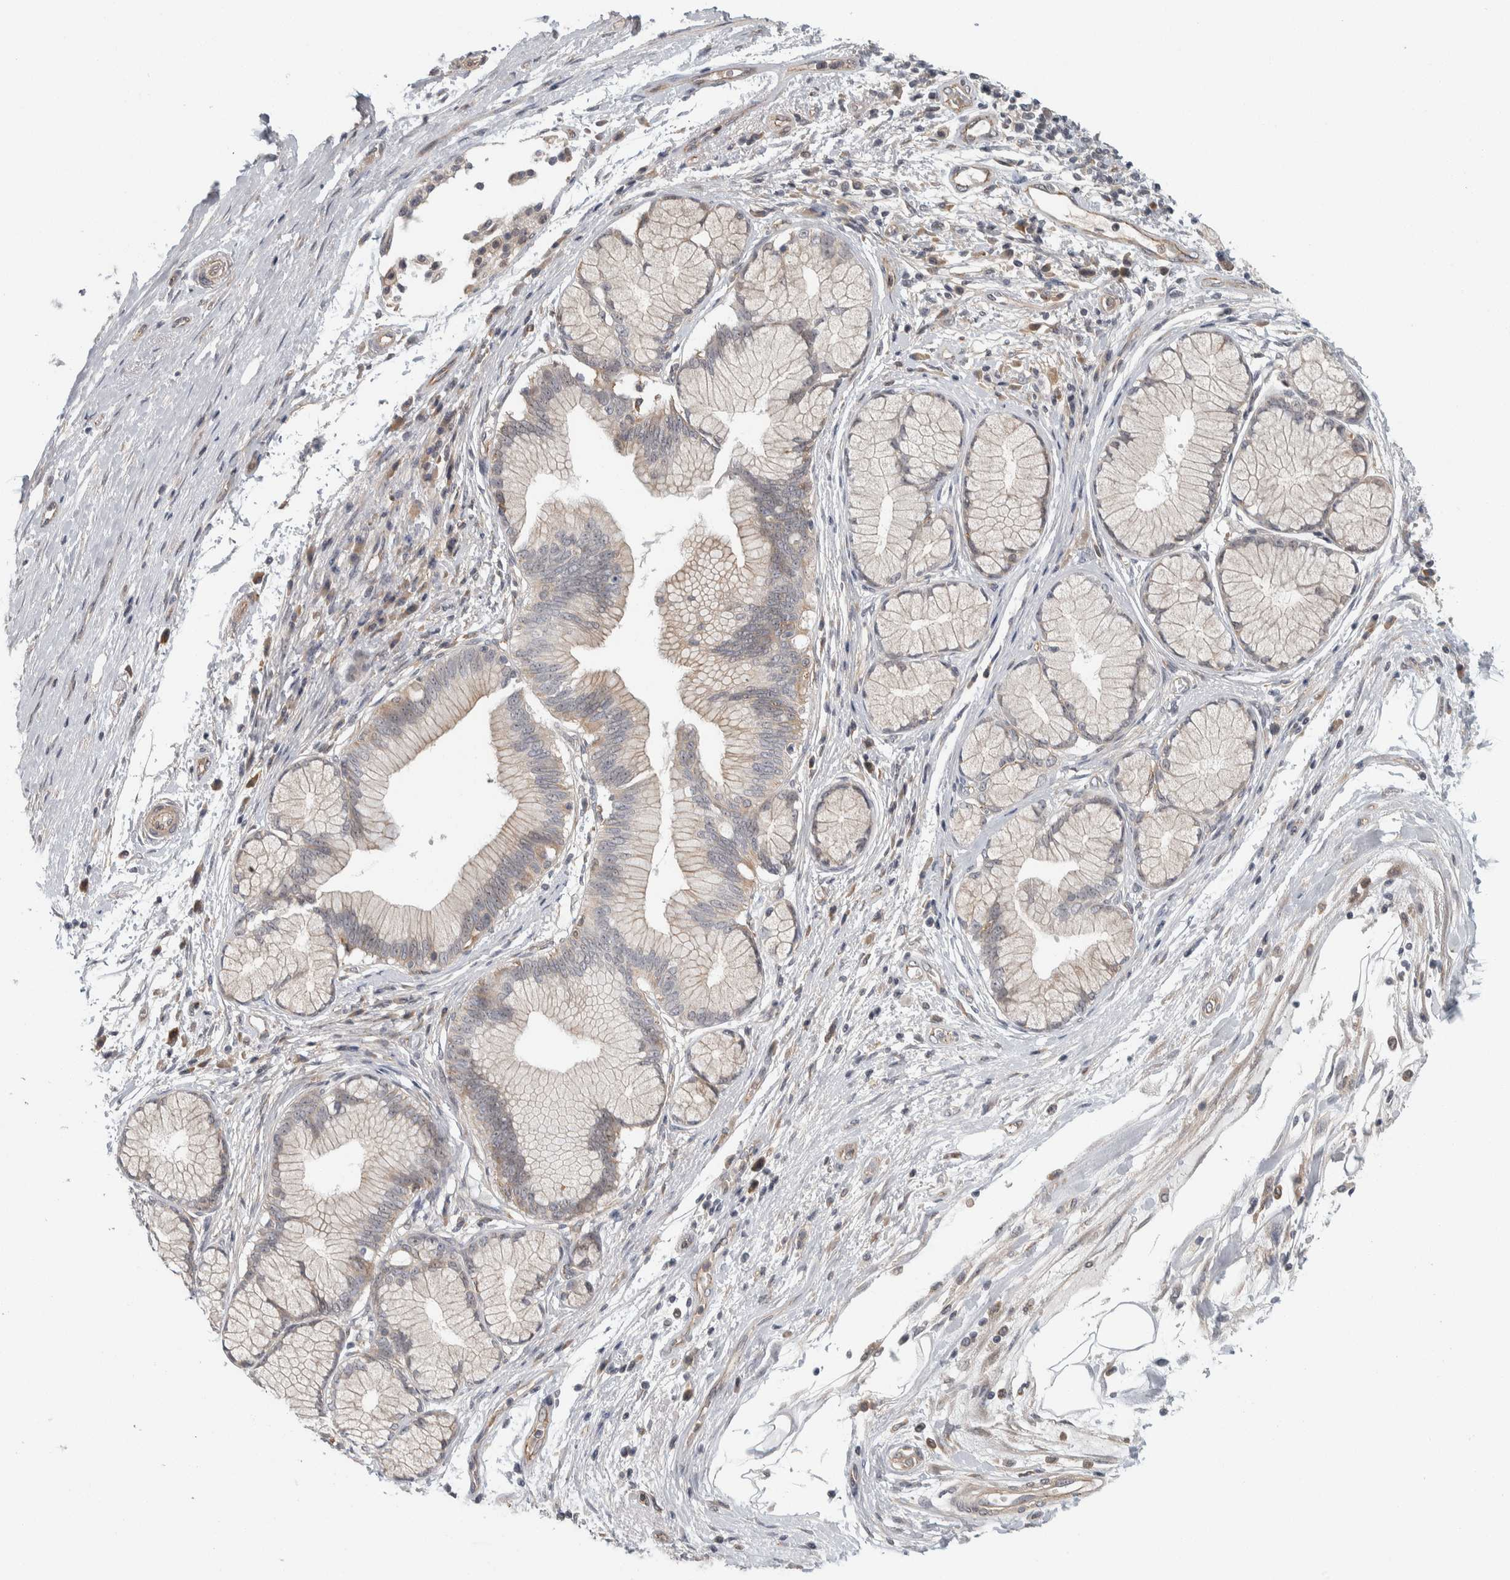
{"staining": {"intensity": "weak", "quantity": "25%-75%", "location": "cytoplasmic/membranous"}, "tissue": "pancreatic cancer", "cell_type": "Tumor cells", "image_type": "cancer", "snomed": [{"axis": "morphology", "description": "Adenocarcinoma, NOS"}, {"axis": "topography", "description": "Pancreas"}], "caption": "Pancreatic cancer tissue exhibits weak cytoplasmic/membranous expression in approximately 25%-75% of tumor cells (Brightfield microscopy of DAB IHC at high magnification).", "gene": "KCNJ3", "patient": {"sex": "female", "age": 70}}